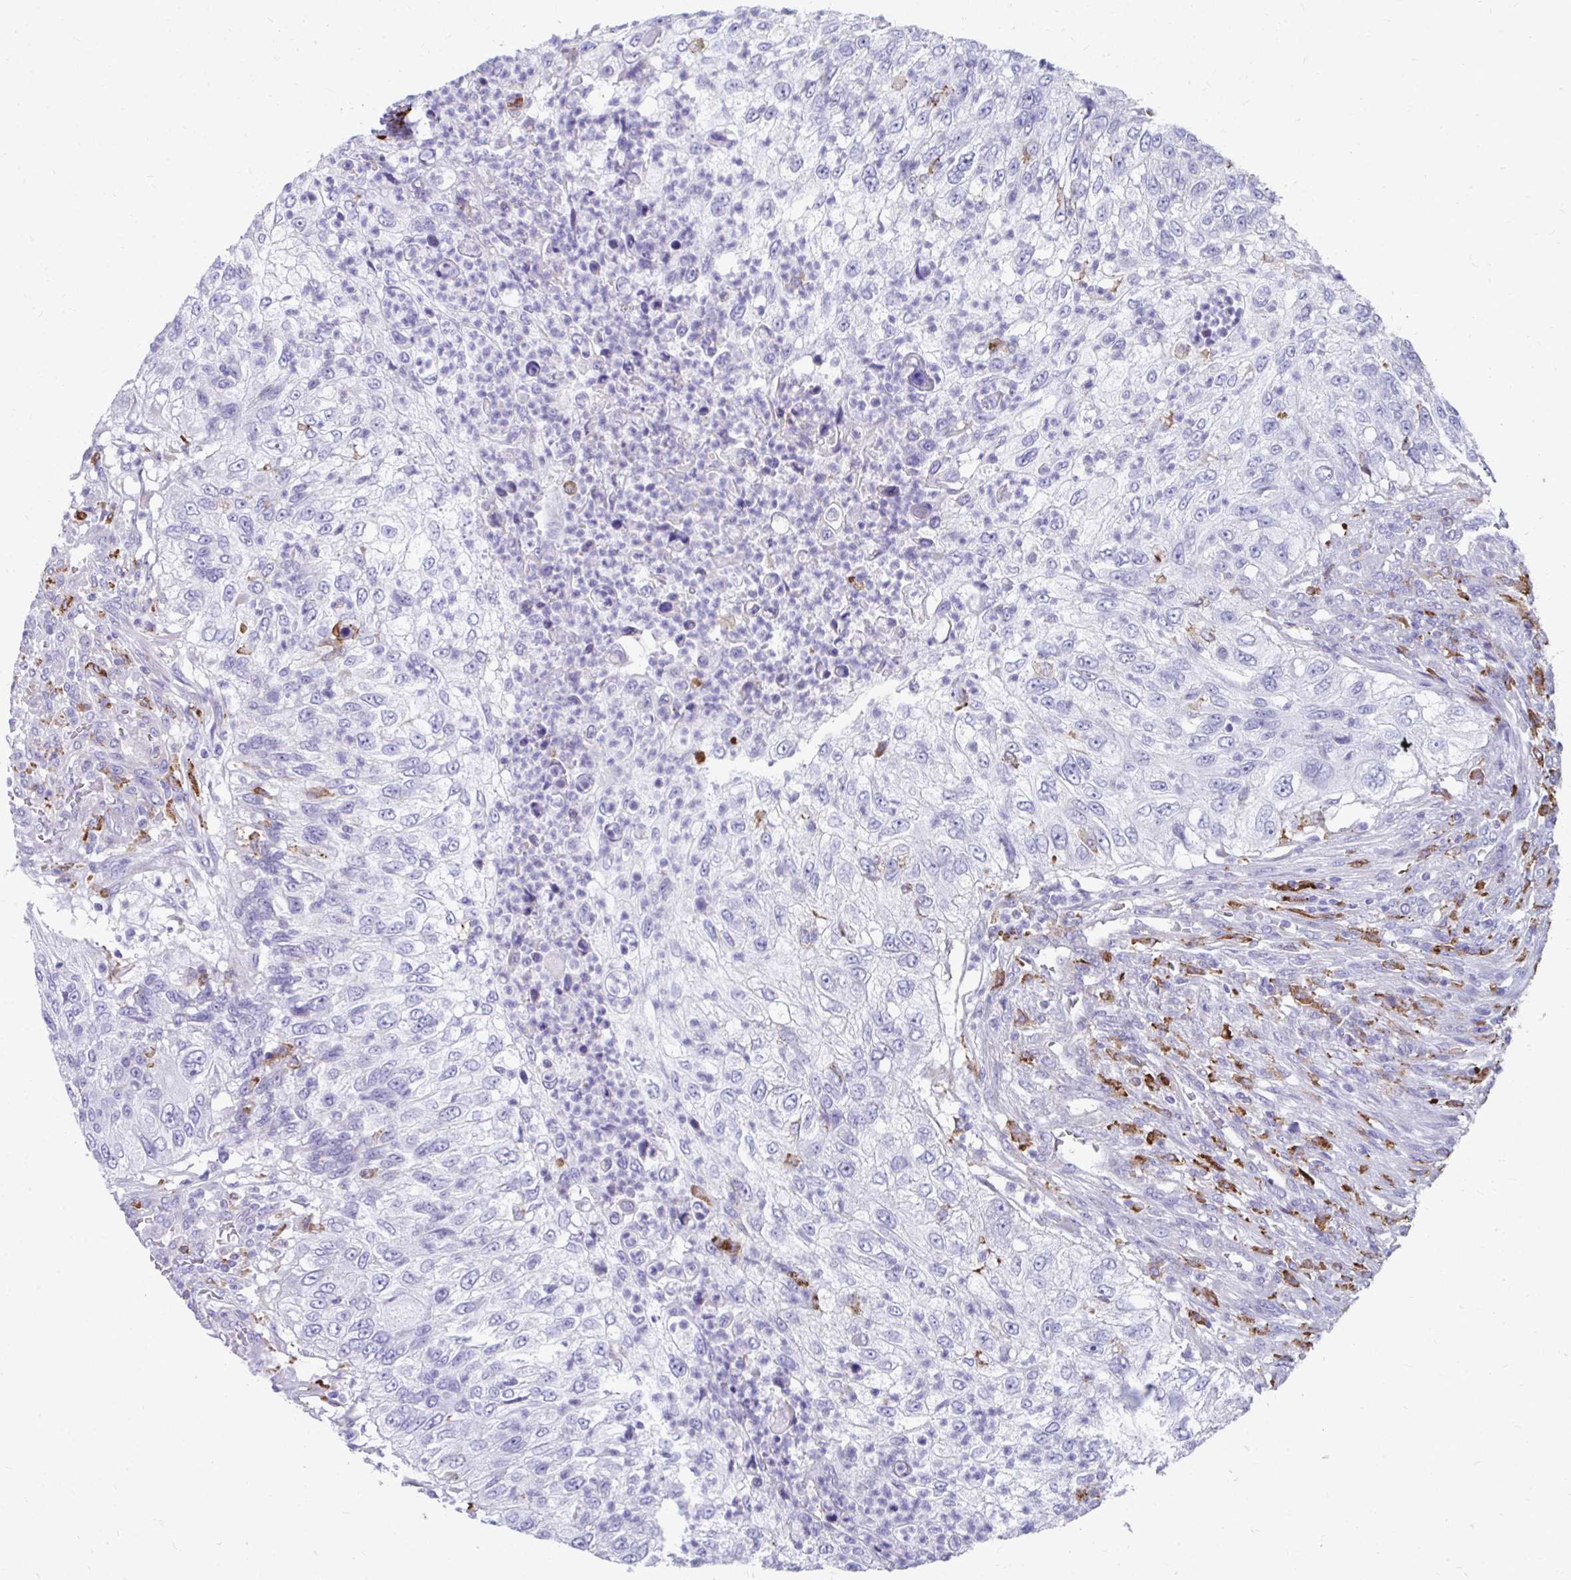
{"staining": {"intensity": "negative", "quantity": "none", "location": "none"}, "tissue": "urothelial cancer", "cell_type": "Tumor cells", "image_type": "cancer", "snomed": [{"axis": "morphology", "description": "Urothelial carcinoma, High grade"}, {"axis": "topography", "description": "Urinary bladder"}], "caption": "High power microscopy image of an immunohistochemistry (IHC) histopathology image of urothelial cancer, revealing no significant staining in tumor cells.", "gene": "CD163", "patient": {"sex": "female", "age": 60}}